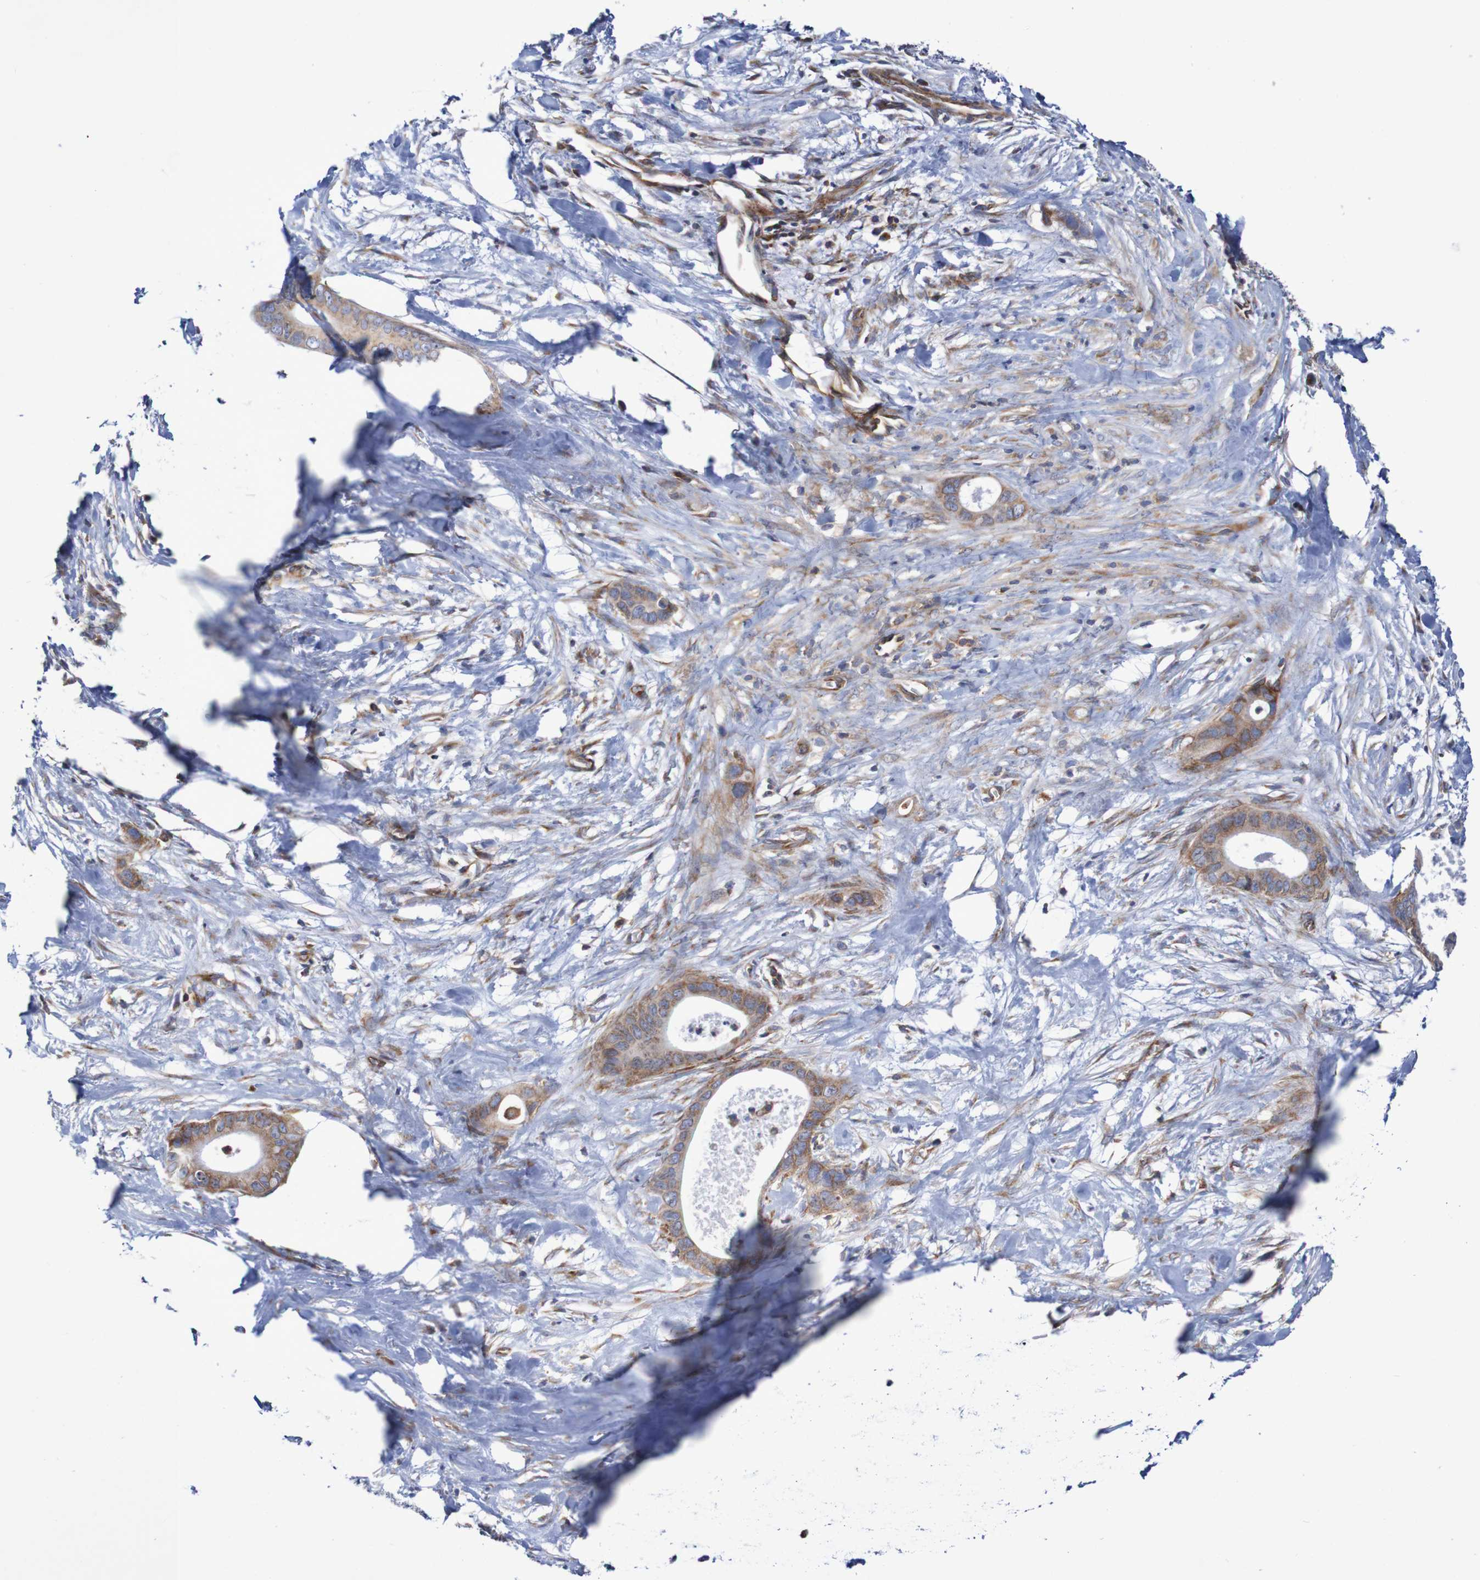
{"staining": {"intensity": "moderate", "quantity": ">75%", "location": "cytoplasmic/membranous"}, "tissue": "liver cancer", "cell_type": "Tumor cells", "image_type": "cancer", "snomed": [{"axis": "morphology", "description": "Cholangiocarcinoma"}, {"axis": "topography", "description": "Liver"}], "caption": "A histopathology image of cholangiocarcinoma (liver) stained for a protein demonstrates moderate cytoplasmic/membranous brown staining in tumor cells. The staining was performed using DAB, with brown indicating positive protein expression. Nuclei are stained blue with hematoxylin.", "gene": "FXR2", "patient": {"sex": "female", "age": 55}}